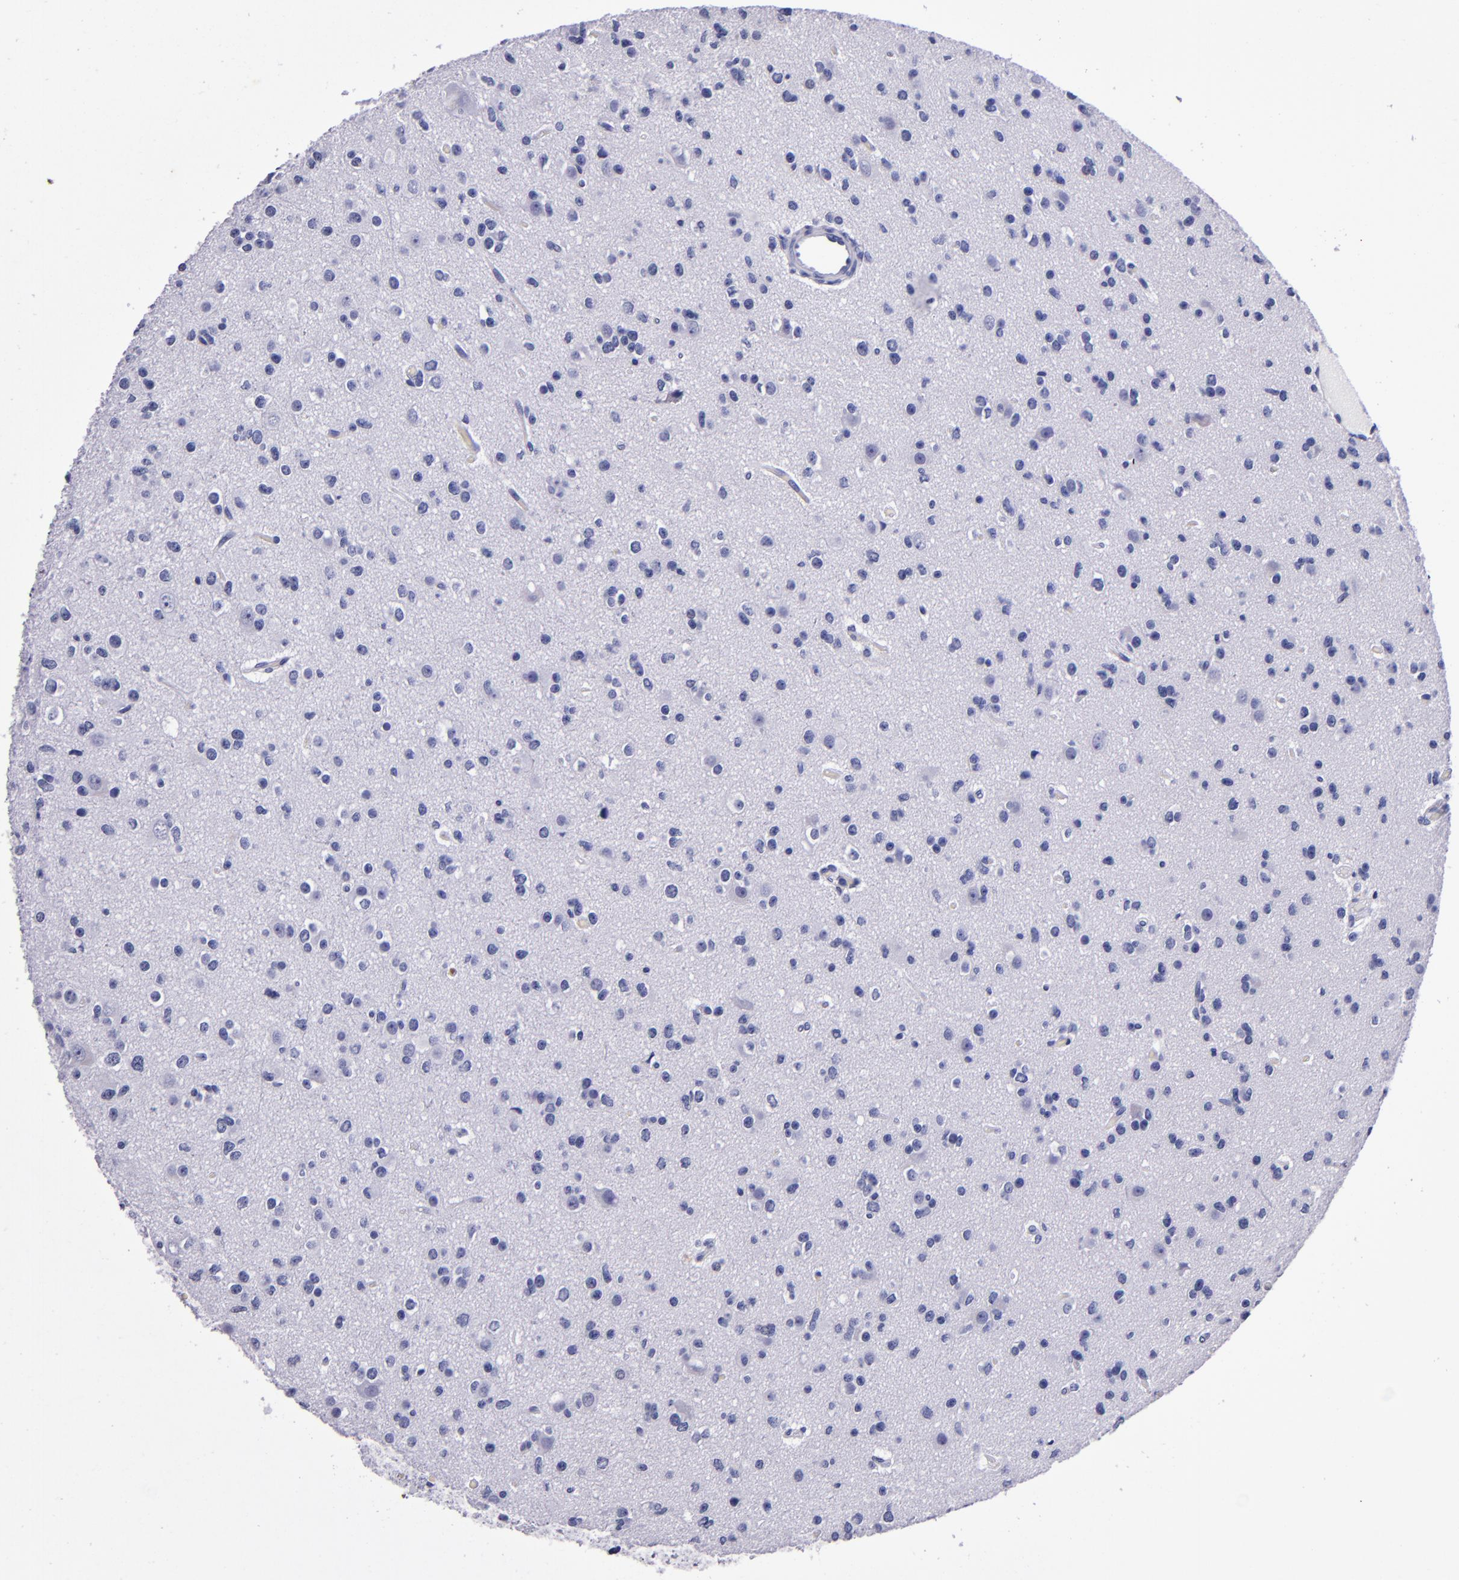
{"staining": {"intensity": "negative", "quantity": "none", "location": "none"}, "tissue": "glioma", "cell_type": "Tumor cells", "image_type": "cancer", "snomed": [{"axis": "morphology", "description": "Glioma, malignant, Low grade"}, {"axis": "topography", "description": "Brain"}], "caption": "DAB immunohistochemical staining of glioma exhibits no significant staining in tumor cells. (DAB (3,3'-diaminobenzidine) immunohistochemistry visualized using brightfield microscopy, high magnification).", "gene": "S100A8", "patient": {"sex": "male", "age": 42}}